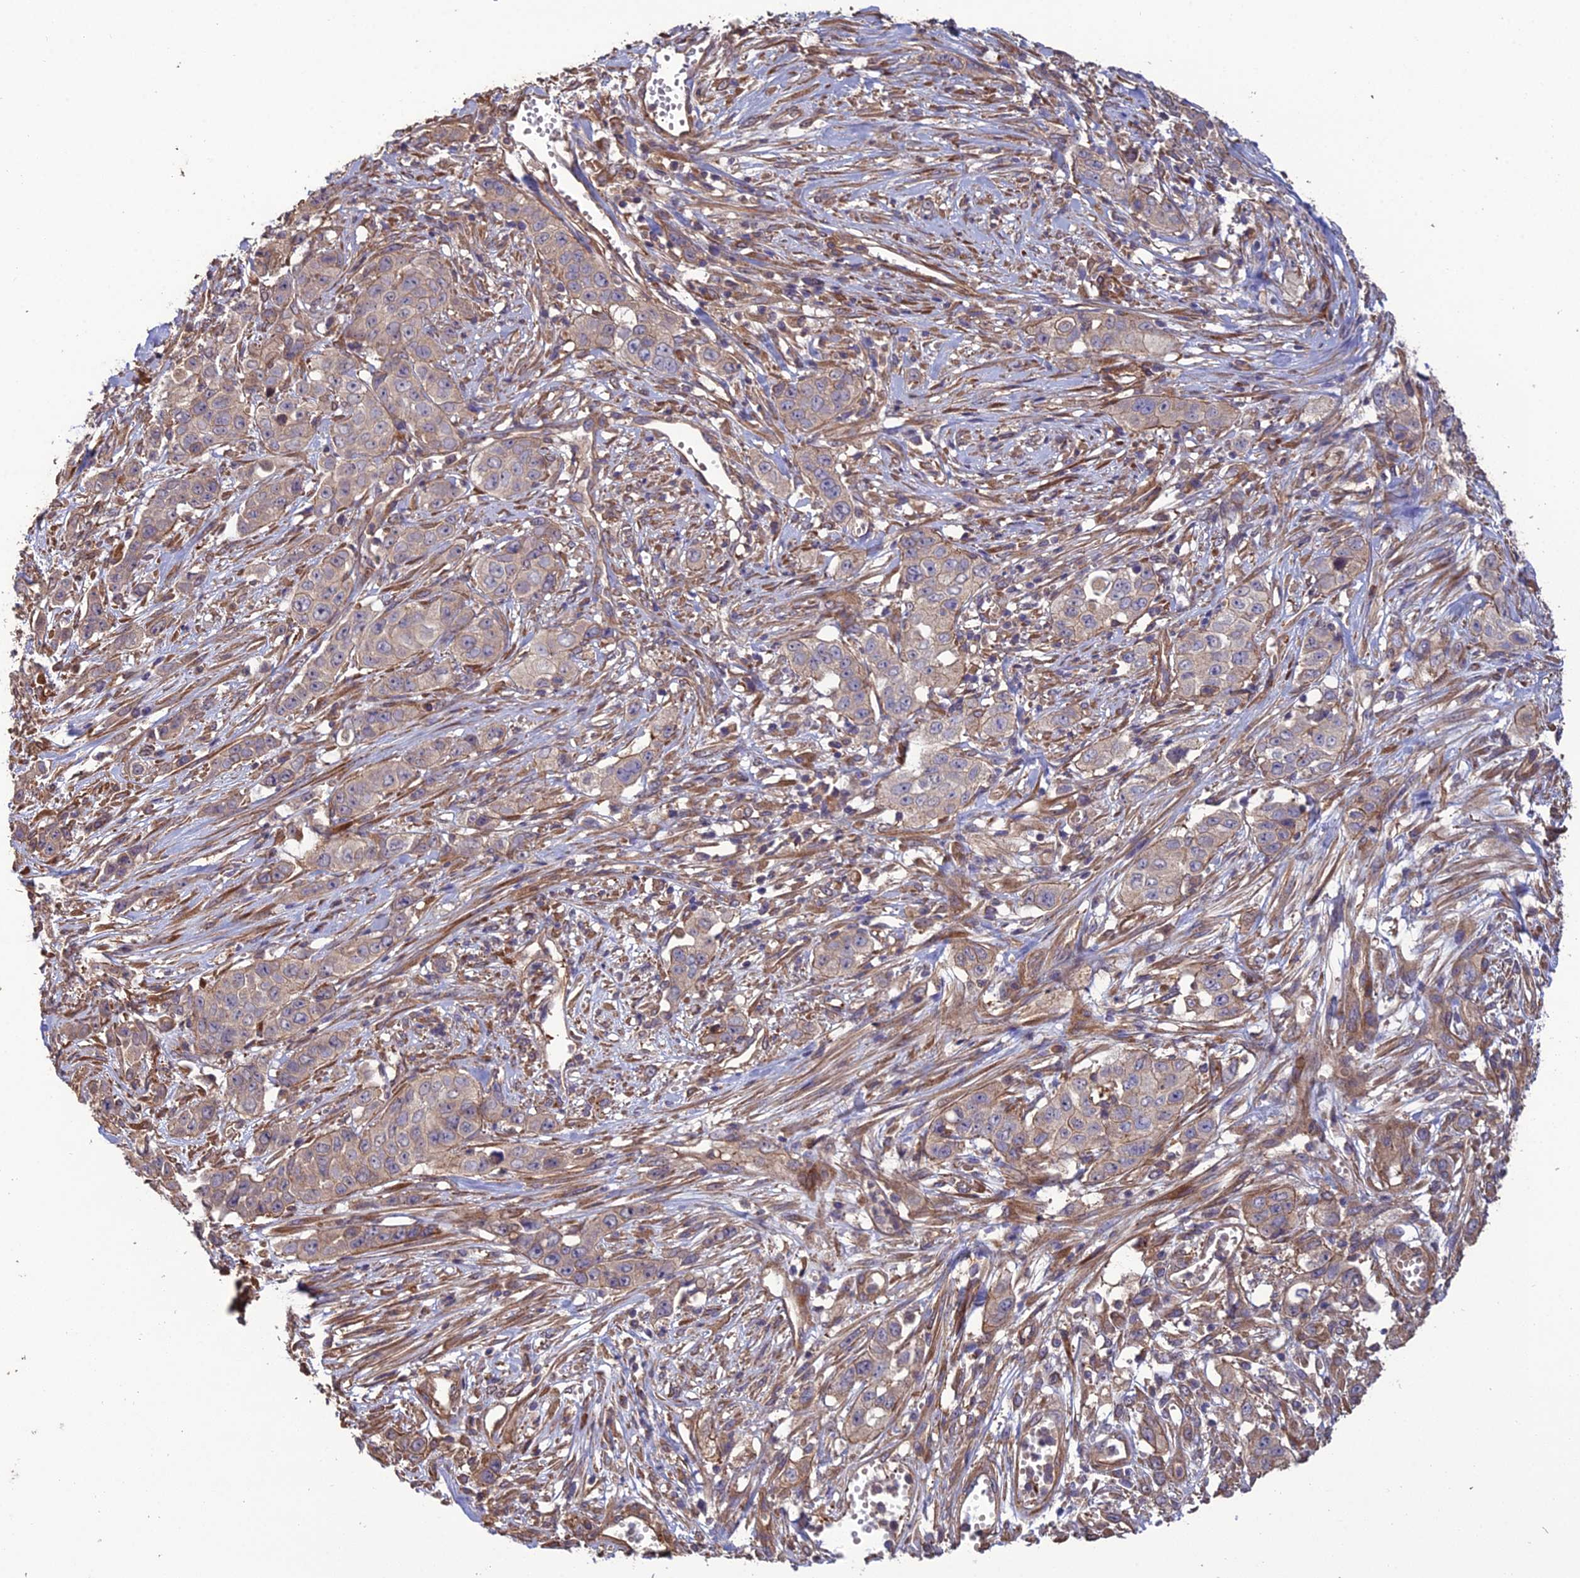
{"staining": {"intensity": "moderate", "quantity": "<25%", "location": "cytoplasmic/membranous"}, "tissue": "stomach cancer", "cell_type": "Tumor cells", "image_type": "cancer", "snomed": [{"axis": "morphology", "description": "Adenocarcinoma, NOS"}, {"axis": "topography", "description": "Stomach, upper"}], "caption": "A brown stain highlights moderate cytoplasmic/membranous expression of a protein in human adenocarcinoma (stomach) tumor cells.", "gene": "ATP6V0A2", "patient": {"sex": "male", "age": 62}}